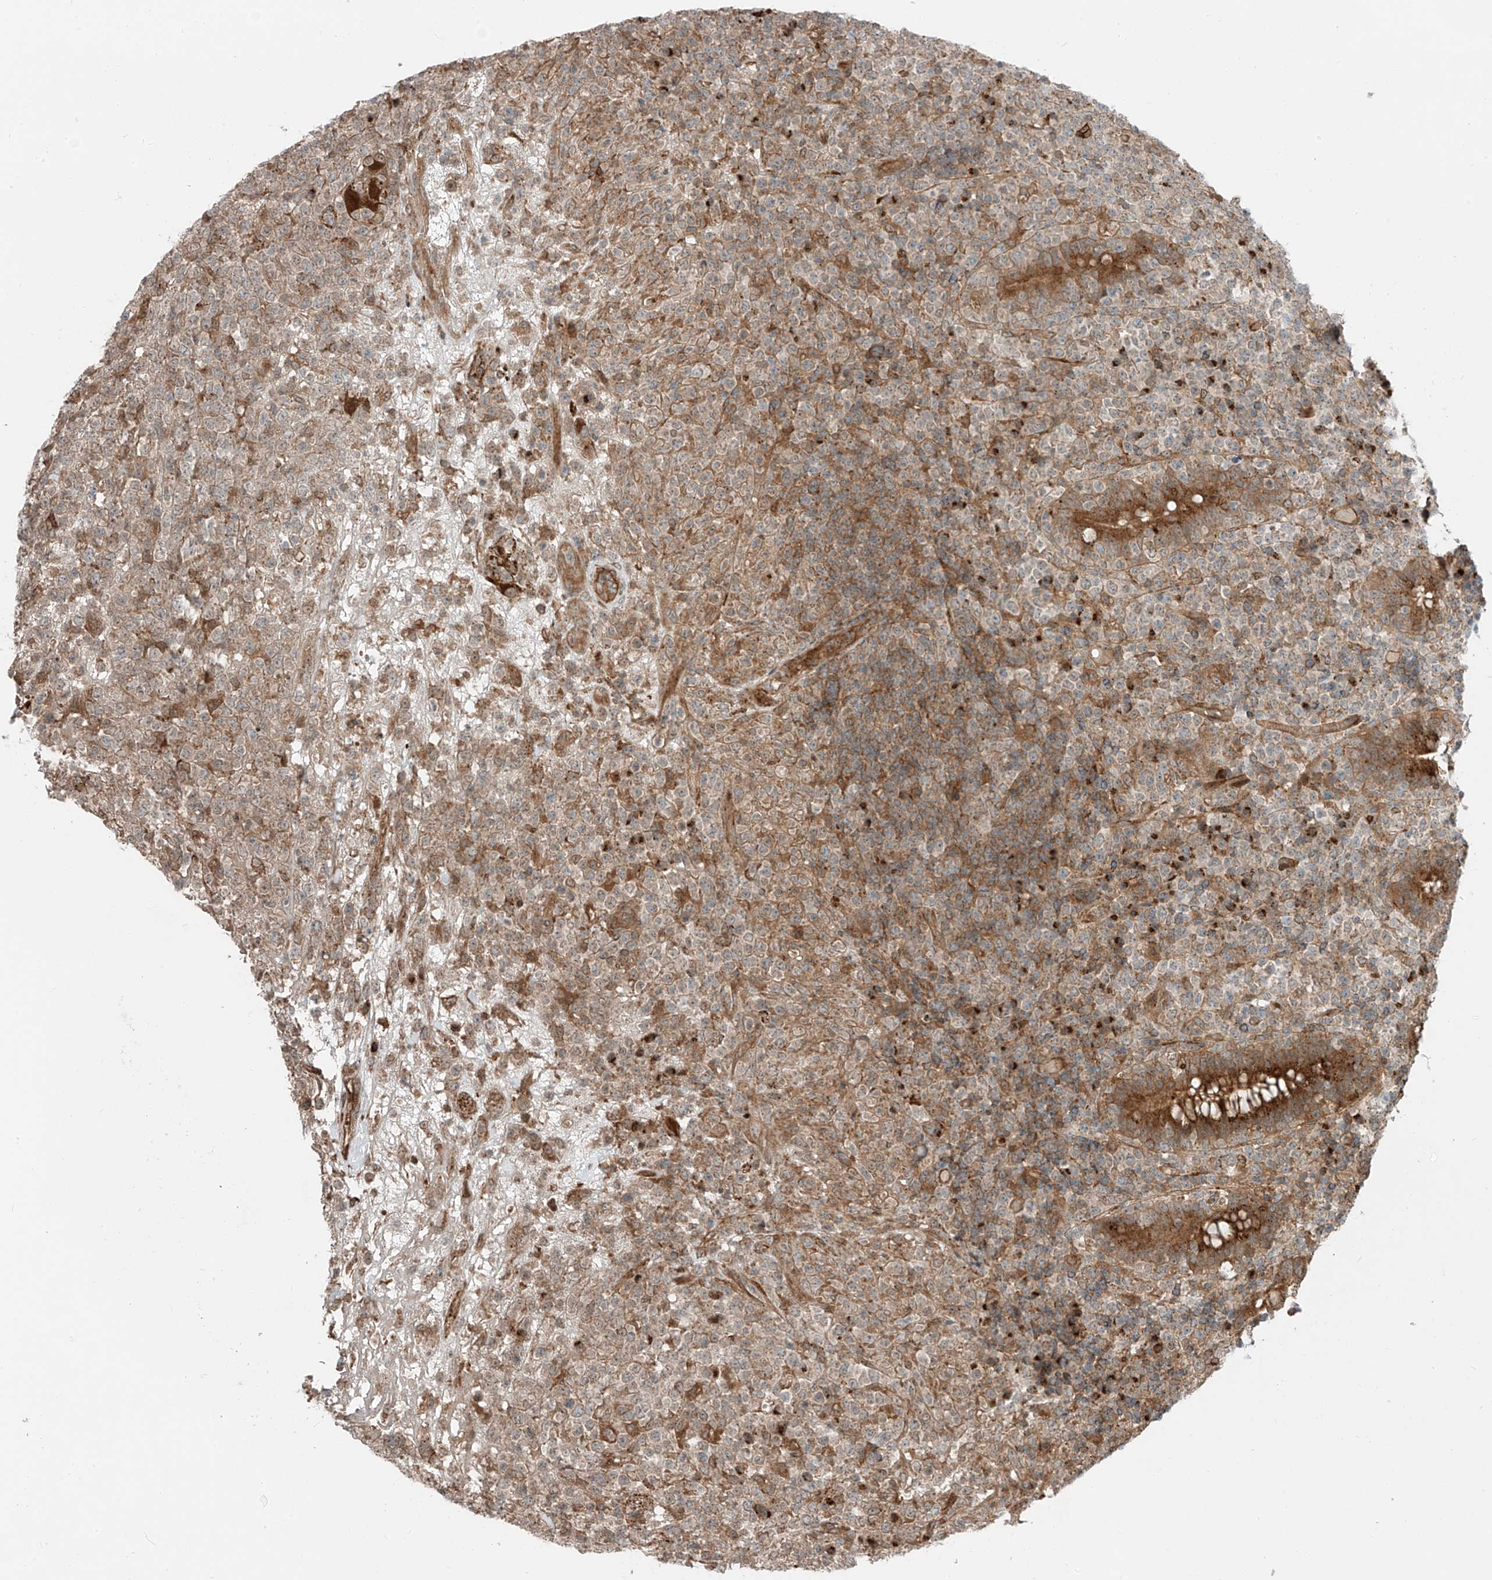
{"staining": {"intensity": "moderate", "quantity": ">75%", "location": "cytoplasmic/membranous"}, "tissue": "lymphoma", "cell_type": "Tumor cells", "image_type": "cancer", "snomed": [{"axis": "morphology", "description": "Malignant lymphoma, non-Hodgkin's type, High grade"}, {"axis": "topography", "description": "Colon"}], "caption": "There is medium levels of moderate cytoplasmic/membranous expression in tumor cells of lymphoma, as demonstrated by immunohistochemical staining (brown color).", "gene": "USP48", "patient": {"sex": "female", "age": 53}}